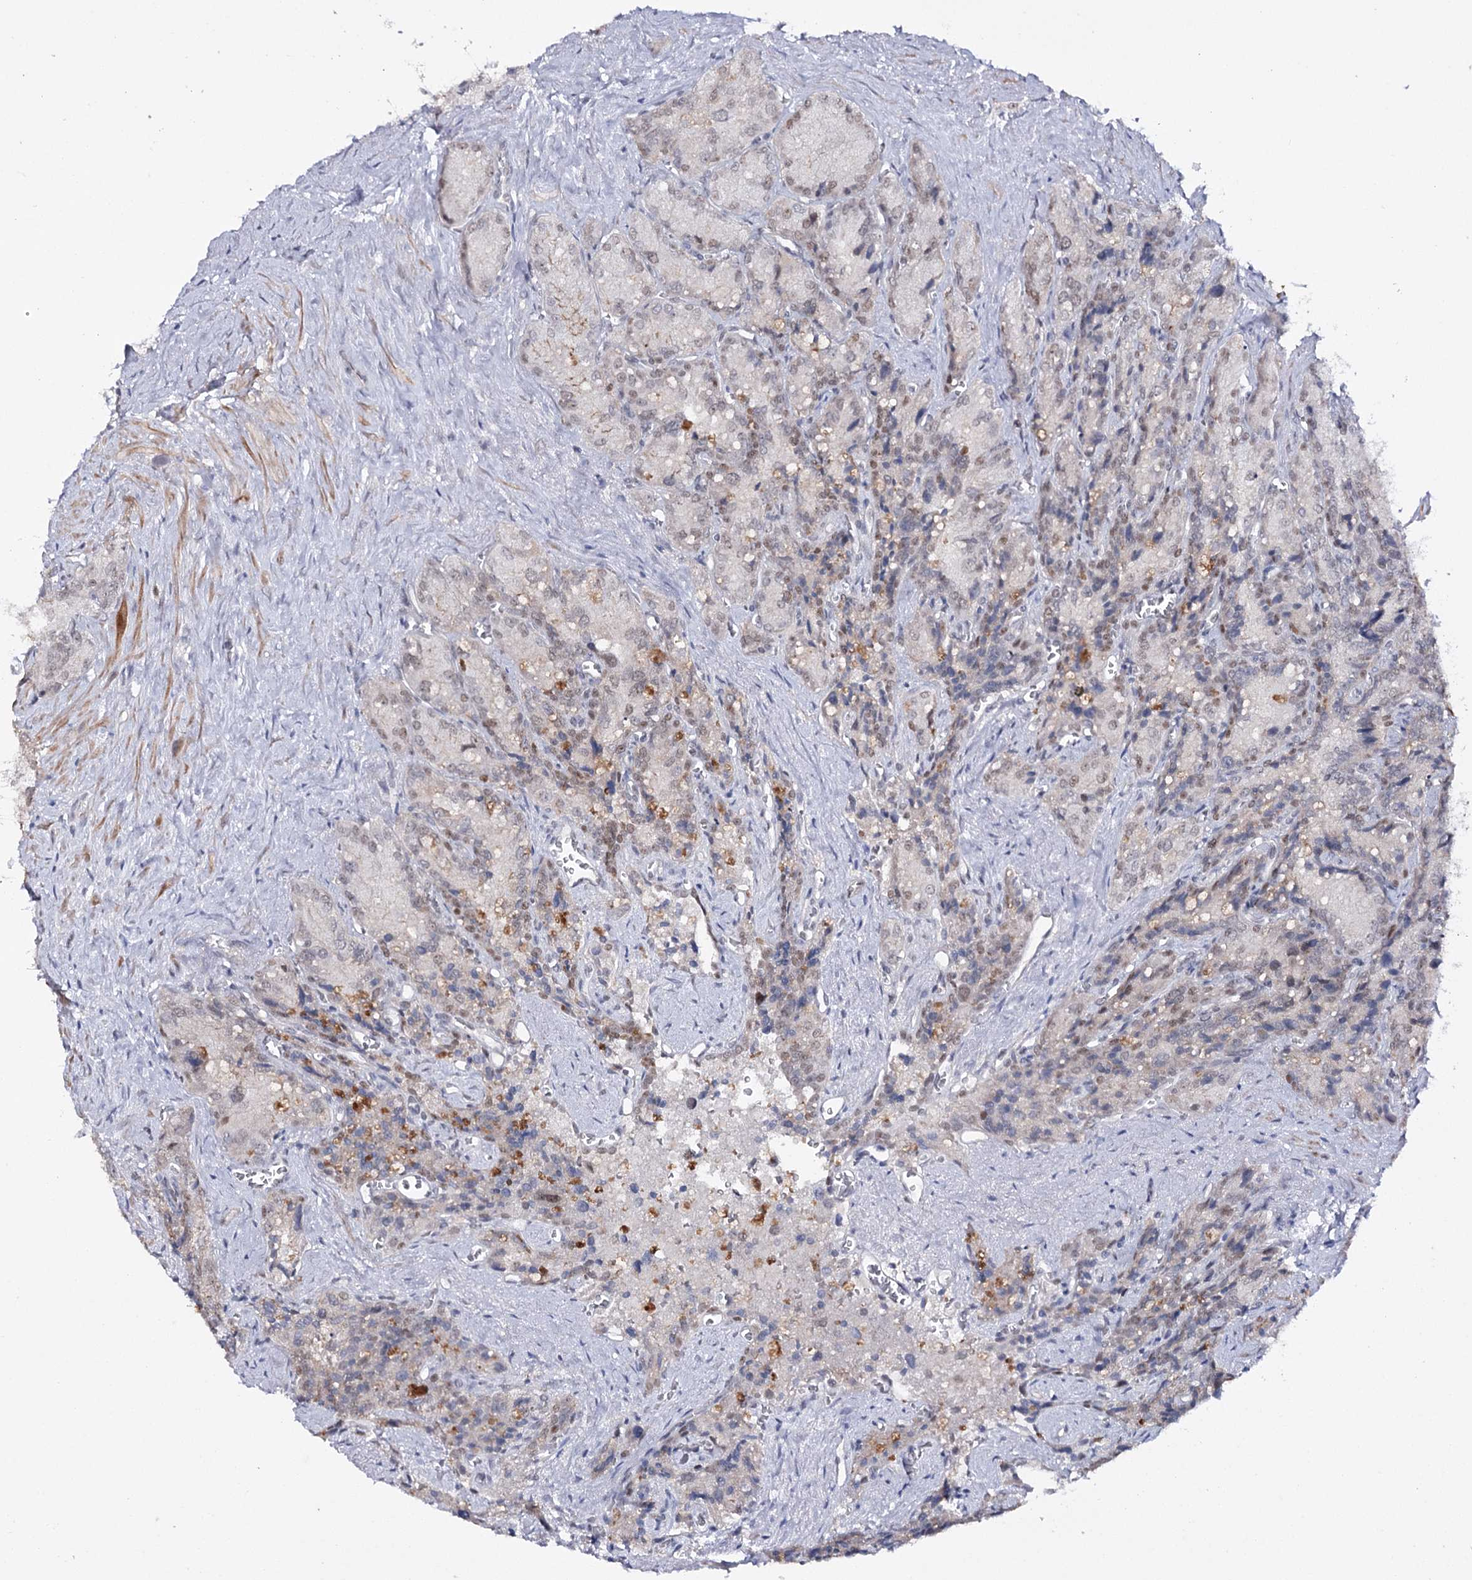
{"staining": {"intensity": "weak", "quantity": "<25%", "location": "nuclear"}, "tissue": "seminal vesicle", "cell_type": "Glandular cells", "image_type": "normal", "snomed": [{"axis": "morphology", "description": "Normal tissue, NOS"}, {"axis": "topography", "description": "Seminal veicle"}], "caption": "Immunohistochemistry micrograph of normal seminal vesicle: seminal vesicle stained with DAB displays no significant protein staining in glandular cells. The staining was performed using DAB to visualize the protein expression in brown, while the nuclei were stained in blue with hematoxylin (Magnification: 20x).", "gene": "ZC3H8", "patient": {"sex": "male", "age": 62}}